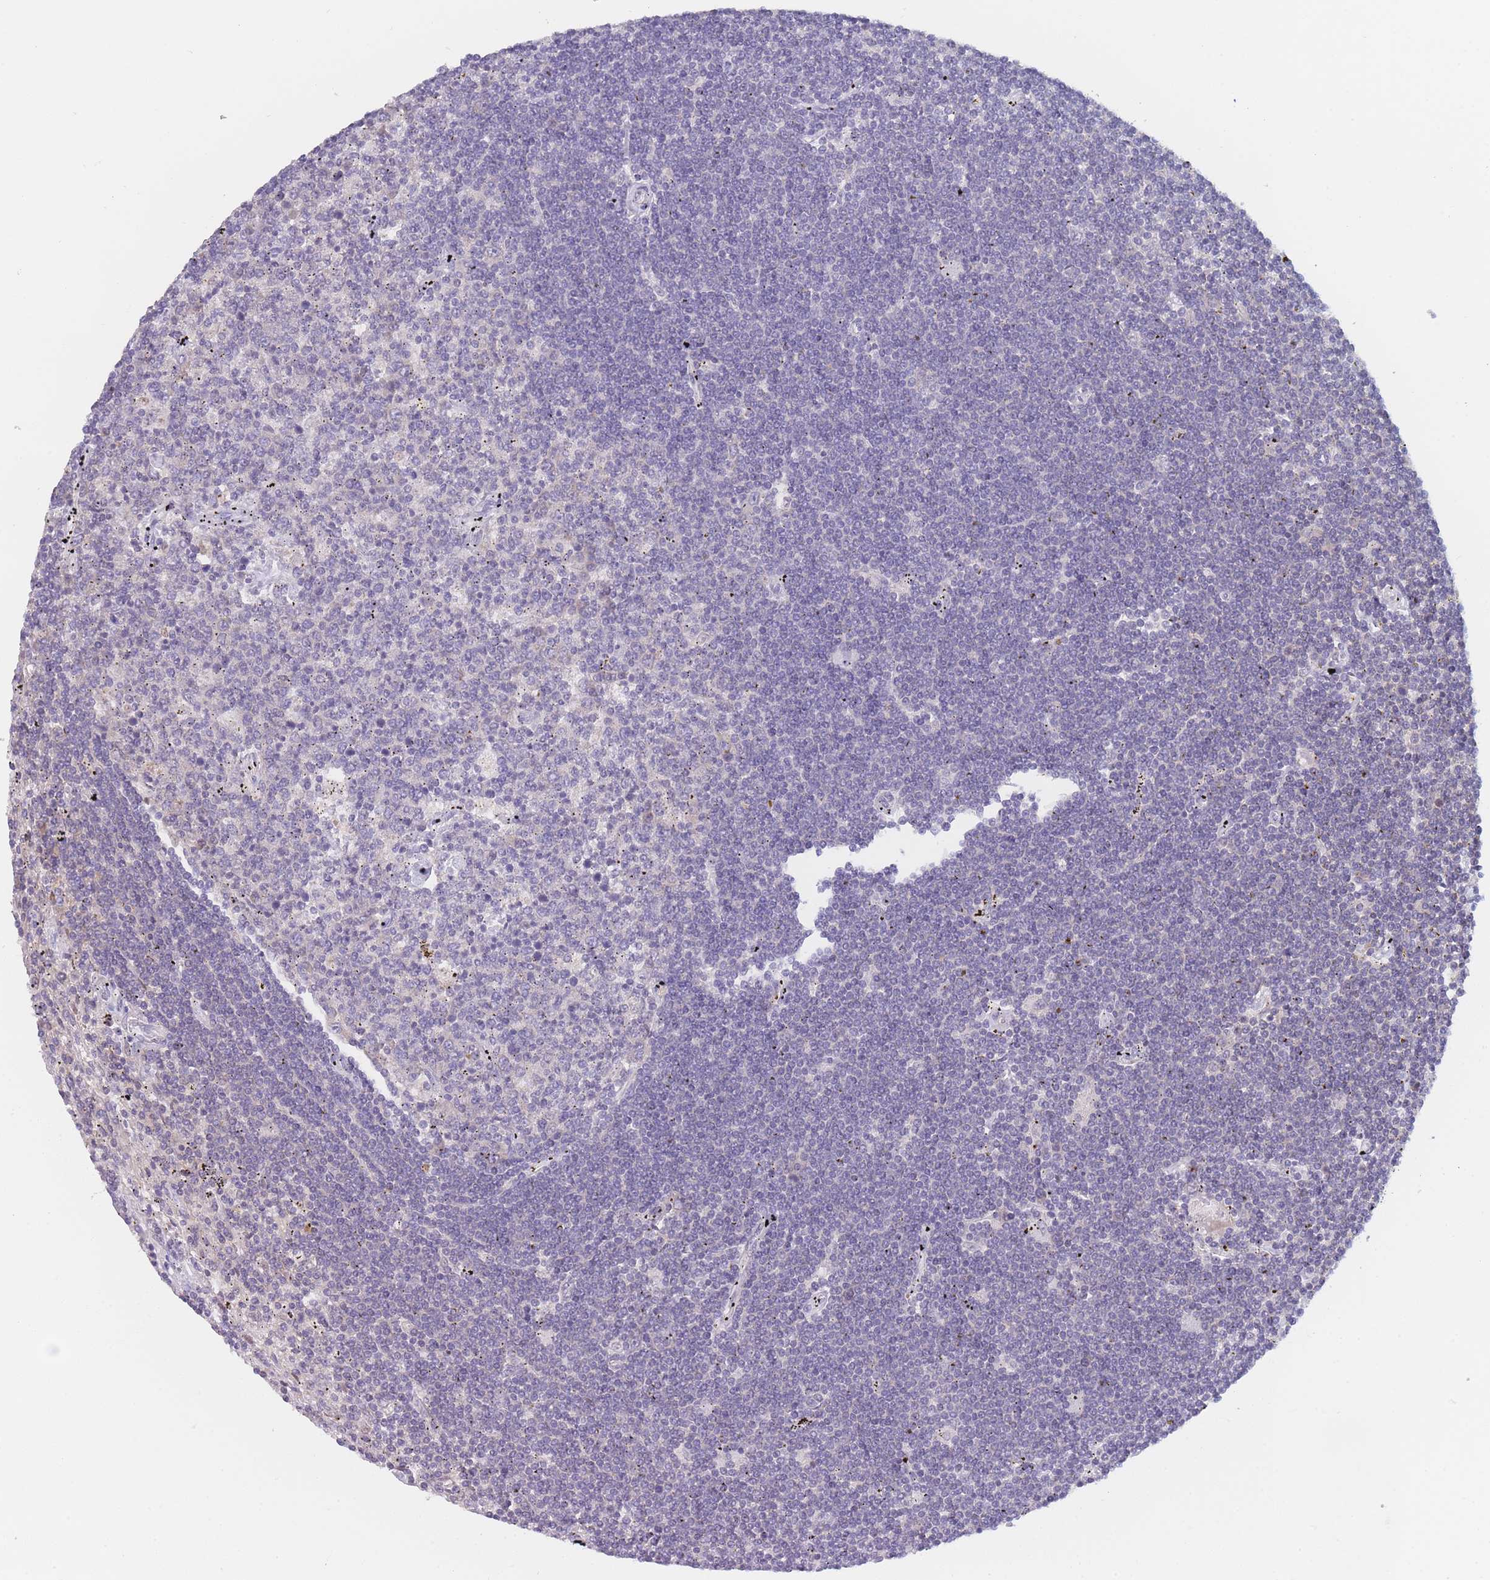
{"staining": {"intensity": "negative", "quantity": "none", "location": "none"}, "tissue": "lymphoma", "cell_type": "Tumor cells", "image_type": "cancer", "snomed": [{"axis": "morphology", "description": "Malignant lymphoma, non-Hodgkin's type, Low grade"}, {"axis": "topography", "description": "Spleen"}], "caption": "Immunohistochemical staining of lymphoma displays no significant expression in tumor cells. Brightfield microscopy of immunohistochemistry (IHC) stained with DAB (3,3'-diaminobenzidine) (brown) and hematoxylin (blue), captured at high magnification.", "gene": "OR5D16", "patient": {"sex": "male", "age": 76}}